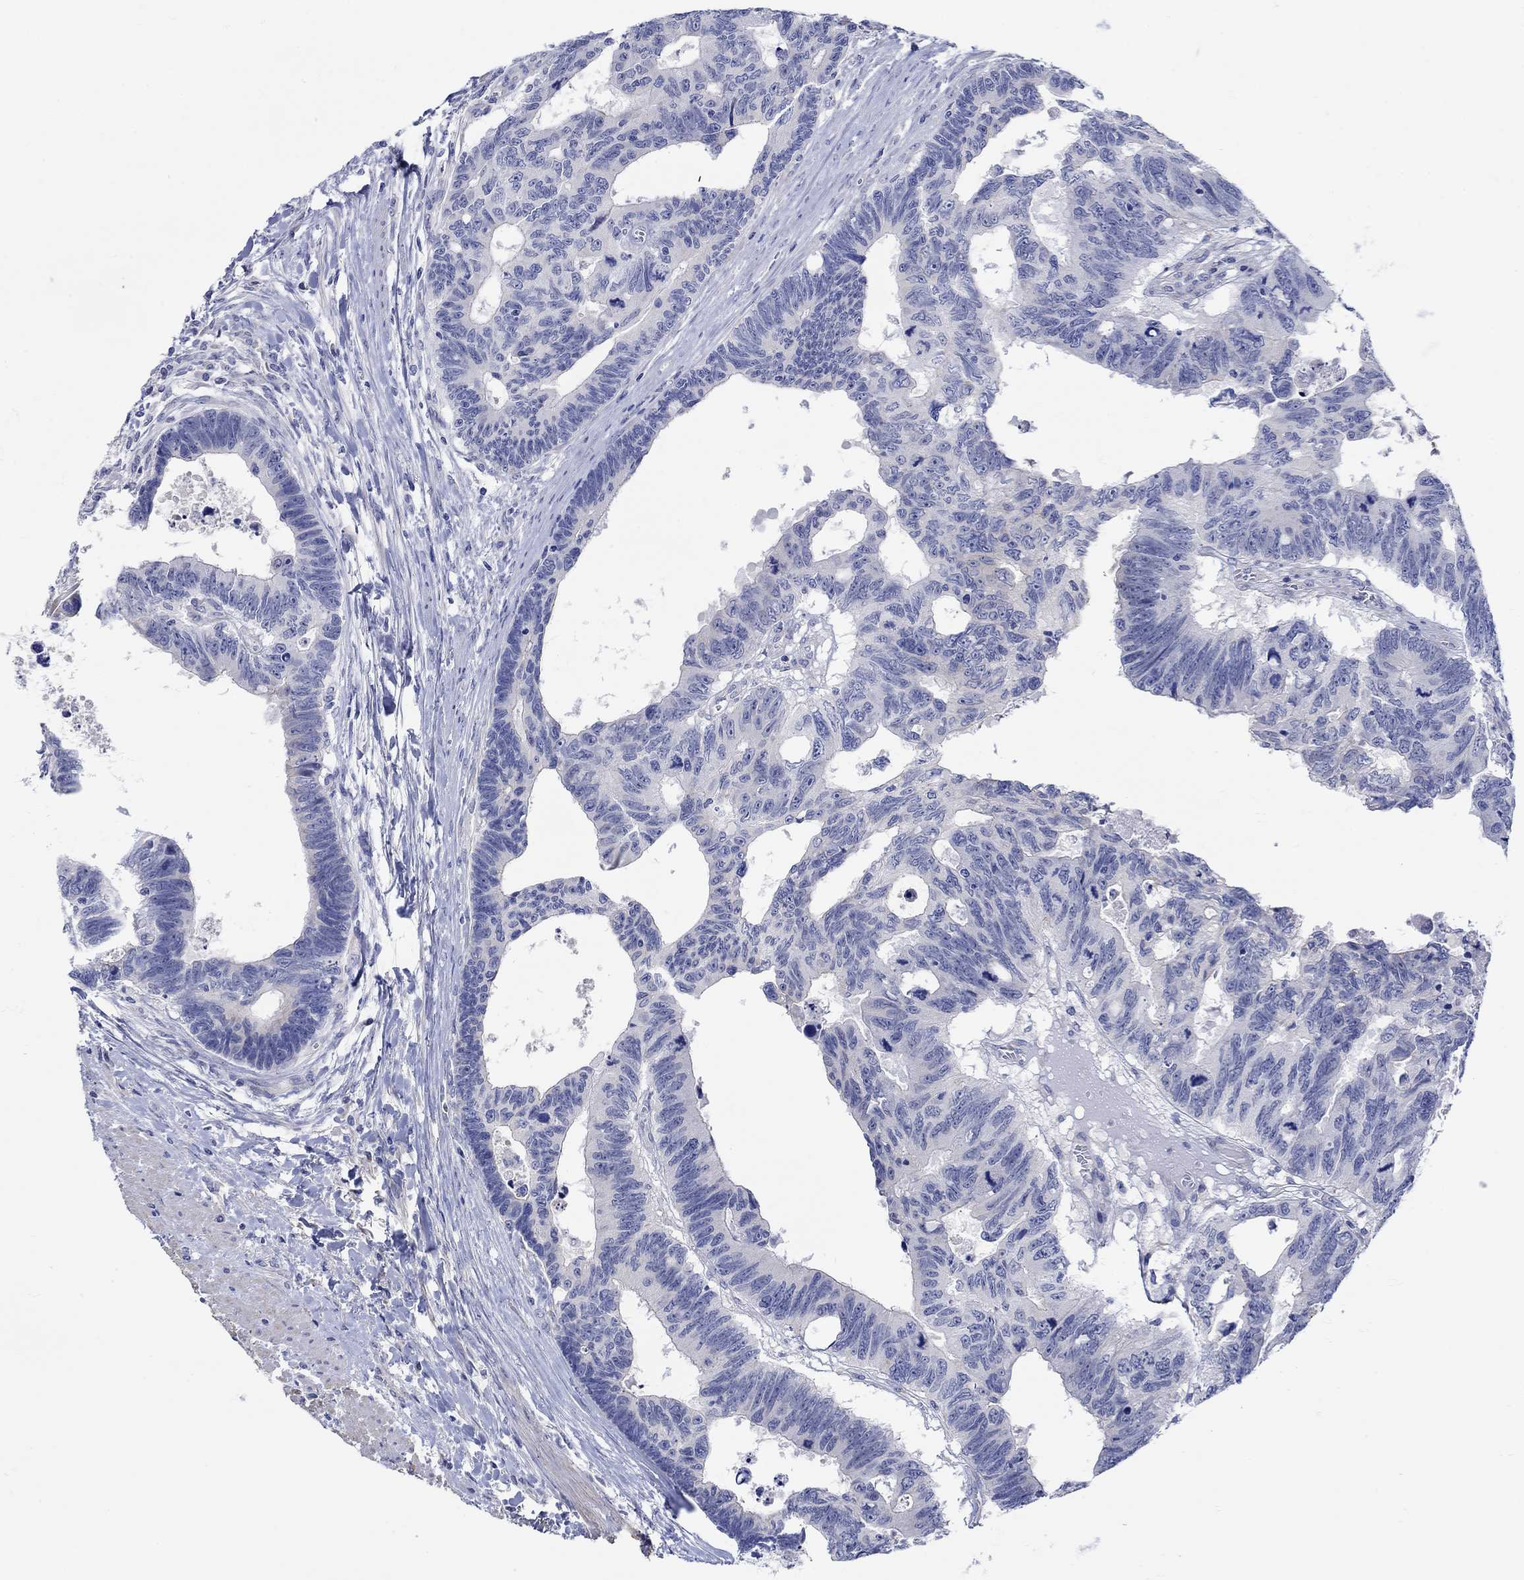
{"staining": {"intensity": "negative", "quantity": "none", "location": "none"}, "tissue": "colorectal cancer", "cell_type": "Tumor cells", "image_type": "cancer", "snomed": [{"axis": "morphology", "description": "Adenocarcinoma, NOS"}, {"axis": "topography", "description": "Colon"}], "caption": "The histopathology image displays no staining of tumor cells in adenocarcinoma (colorectal).", "gene": "KRT222", "patient": {"sex": "female", "age": 77}}